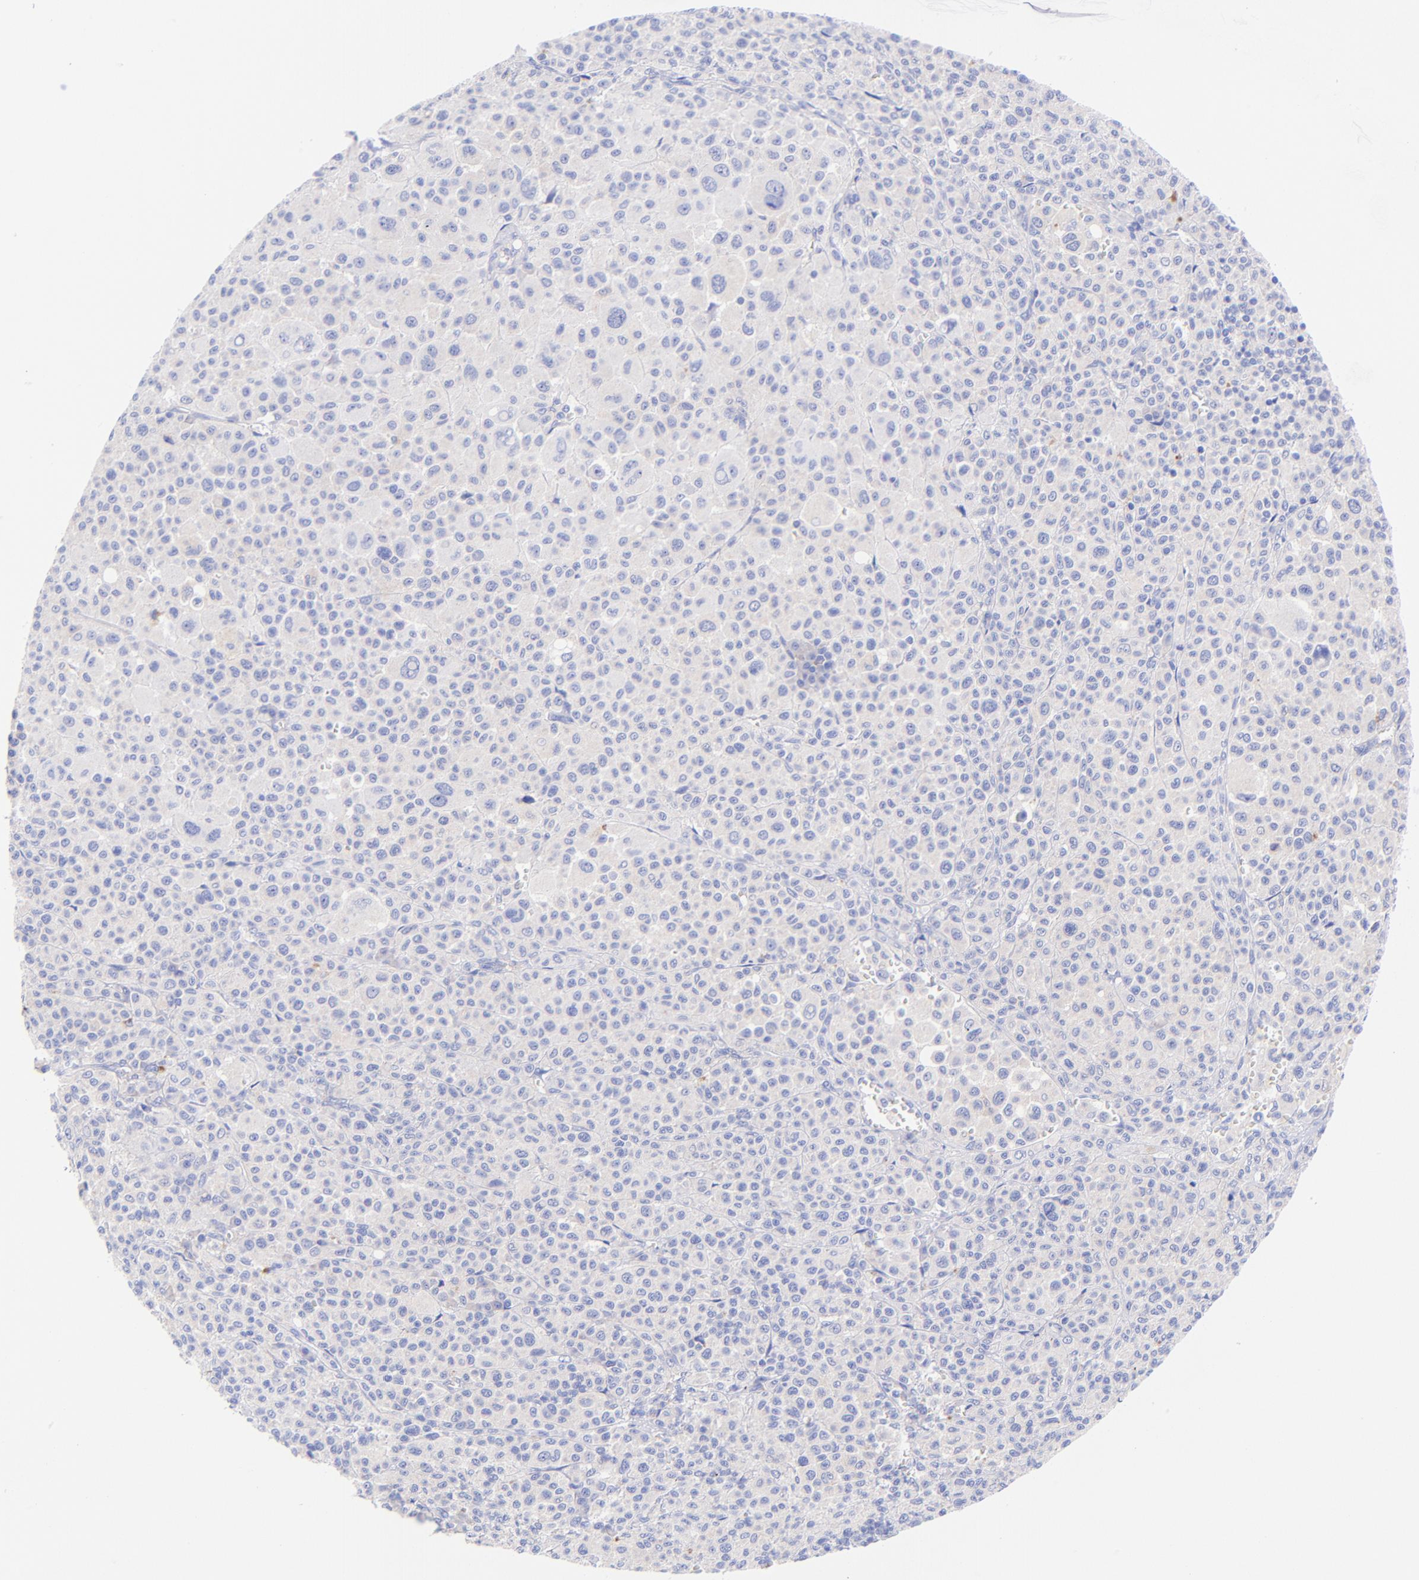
{"staining": {"intensity": "negative", "quantity": "none", "location": "none"}, "tissue": "melanoma", "cell_type": "Tumor cells", "image_type": "cancer", "snomed": [{"axis": "morphology", "description": "Malignant melanoma, Metastatic site"}, {"axis": "topography", "description": "Skin"}], "caption": "Protein analysis of melanoma shows no significant staining in tumor cells. (Brightfield microscopy of DAB (3,3'-diaminobenzidine) immunohistochemistry at high magnification).", "gene": "GPHN", "patient": {"sex": "female", "age": 74}}